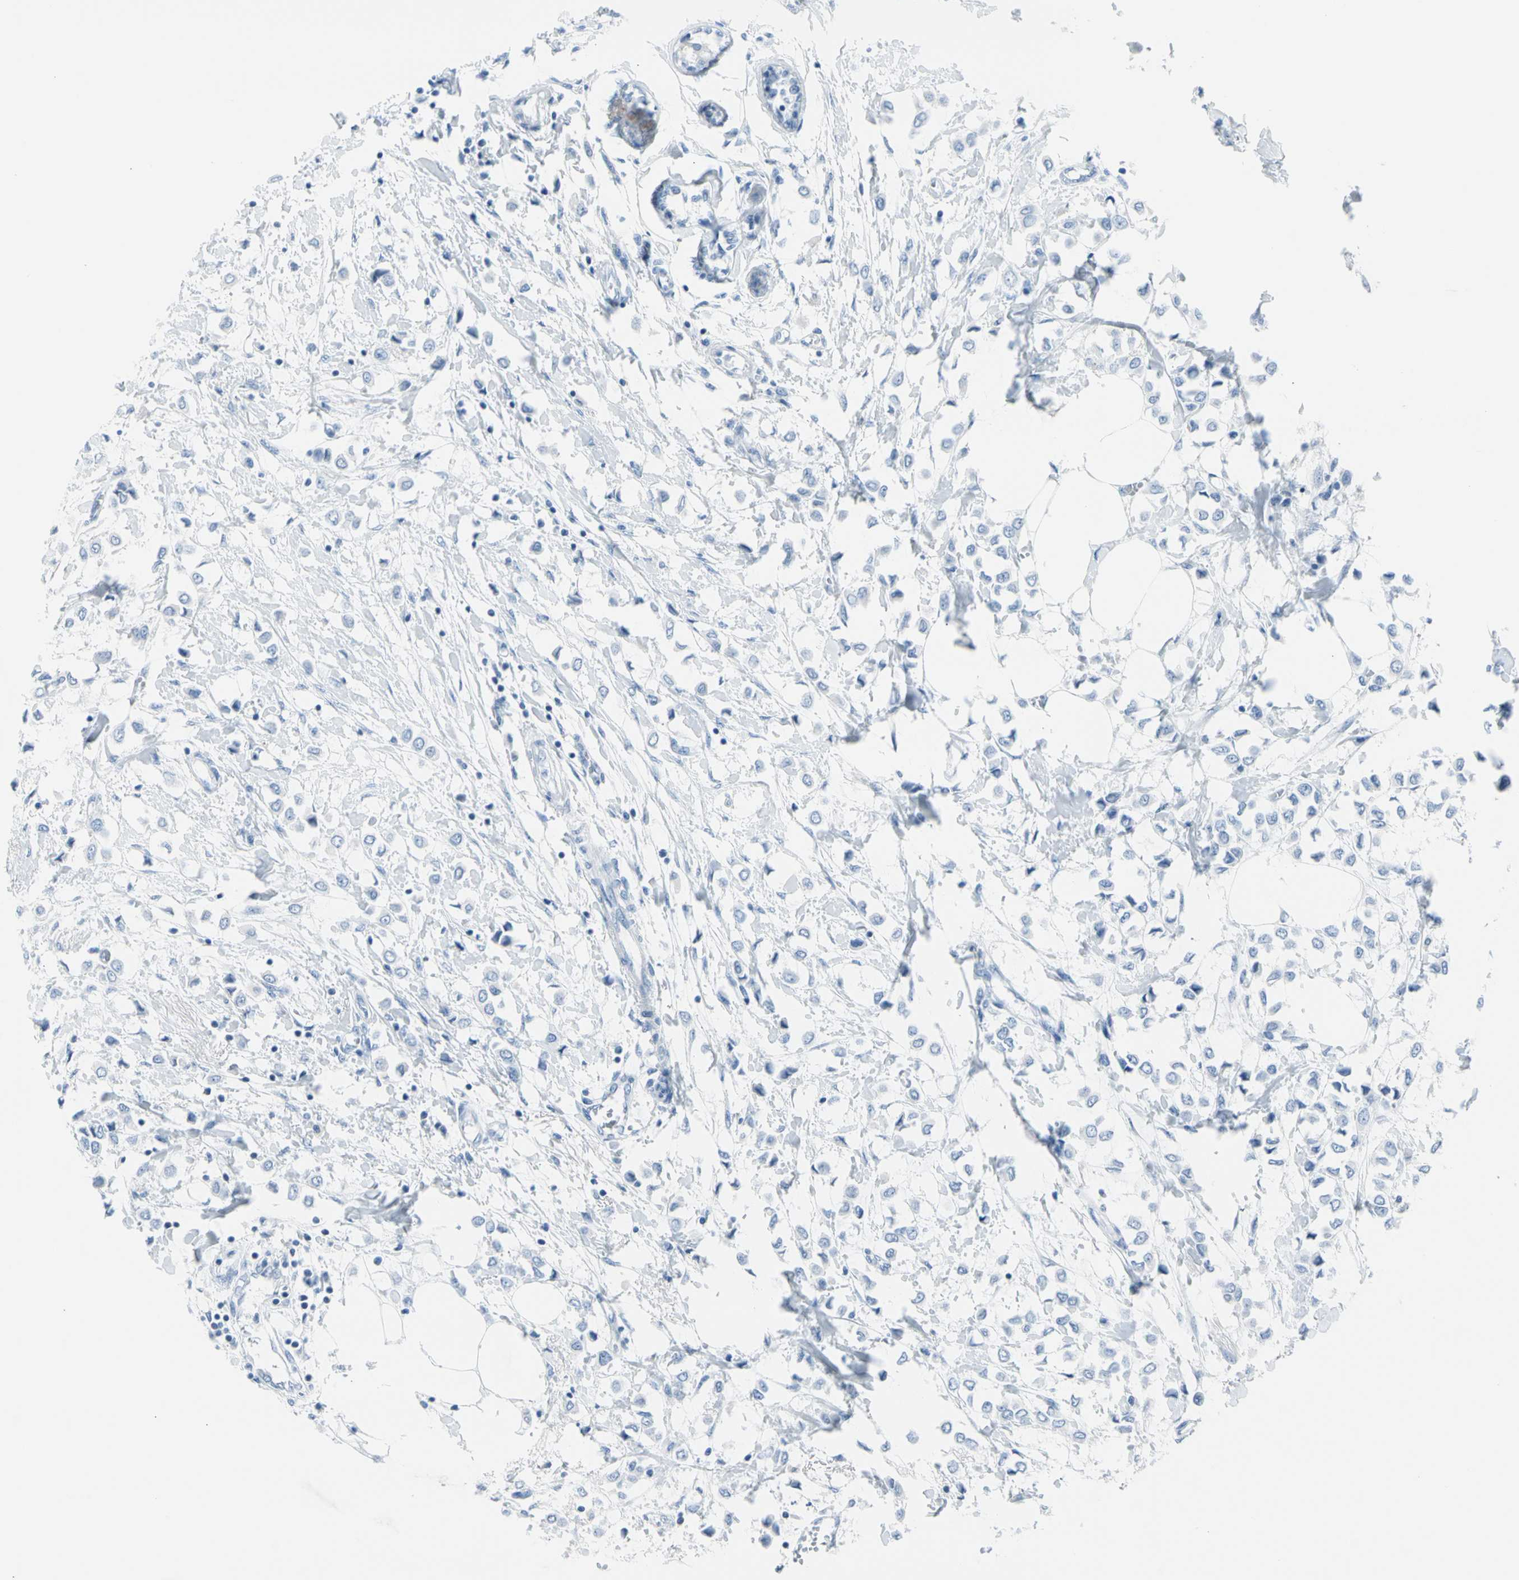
{"staining": {"intensity": "negative", "quantity": "none", "location": "none"}, "tissue": "breast cancer", "cell_type": "Tumor cells", "image_type": "cancer", "snomed": [{"axis": "morphology", "description": "Lobular carcinoma"}, {"axis": "topography", "description": "Breast"}], "caption": "An image of human breast lobular carcinoma is negative for staining in tumor cells.", "gene": "TPO", "patient": {"sex": "female", "age": 51}}